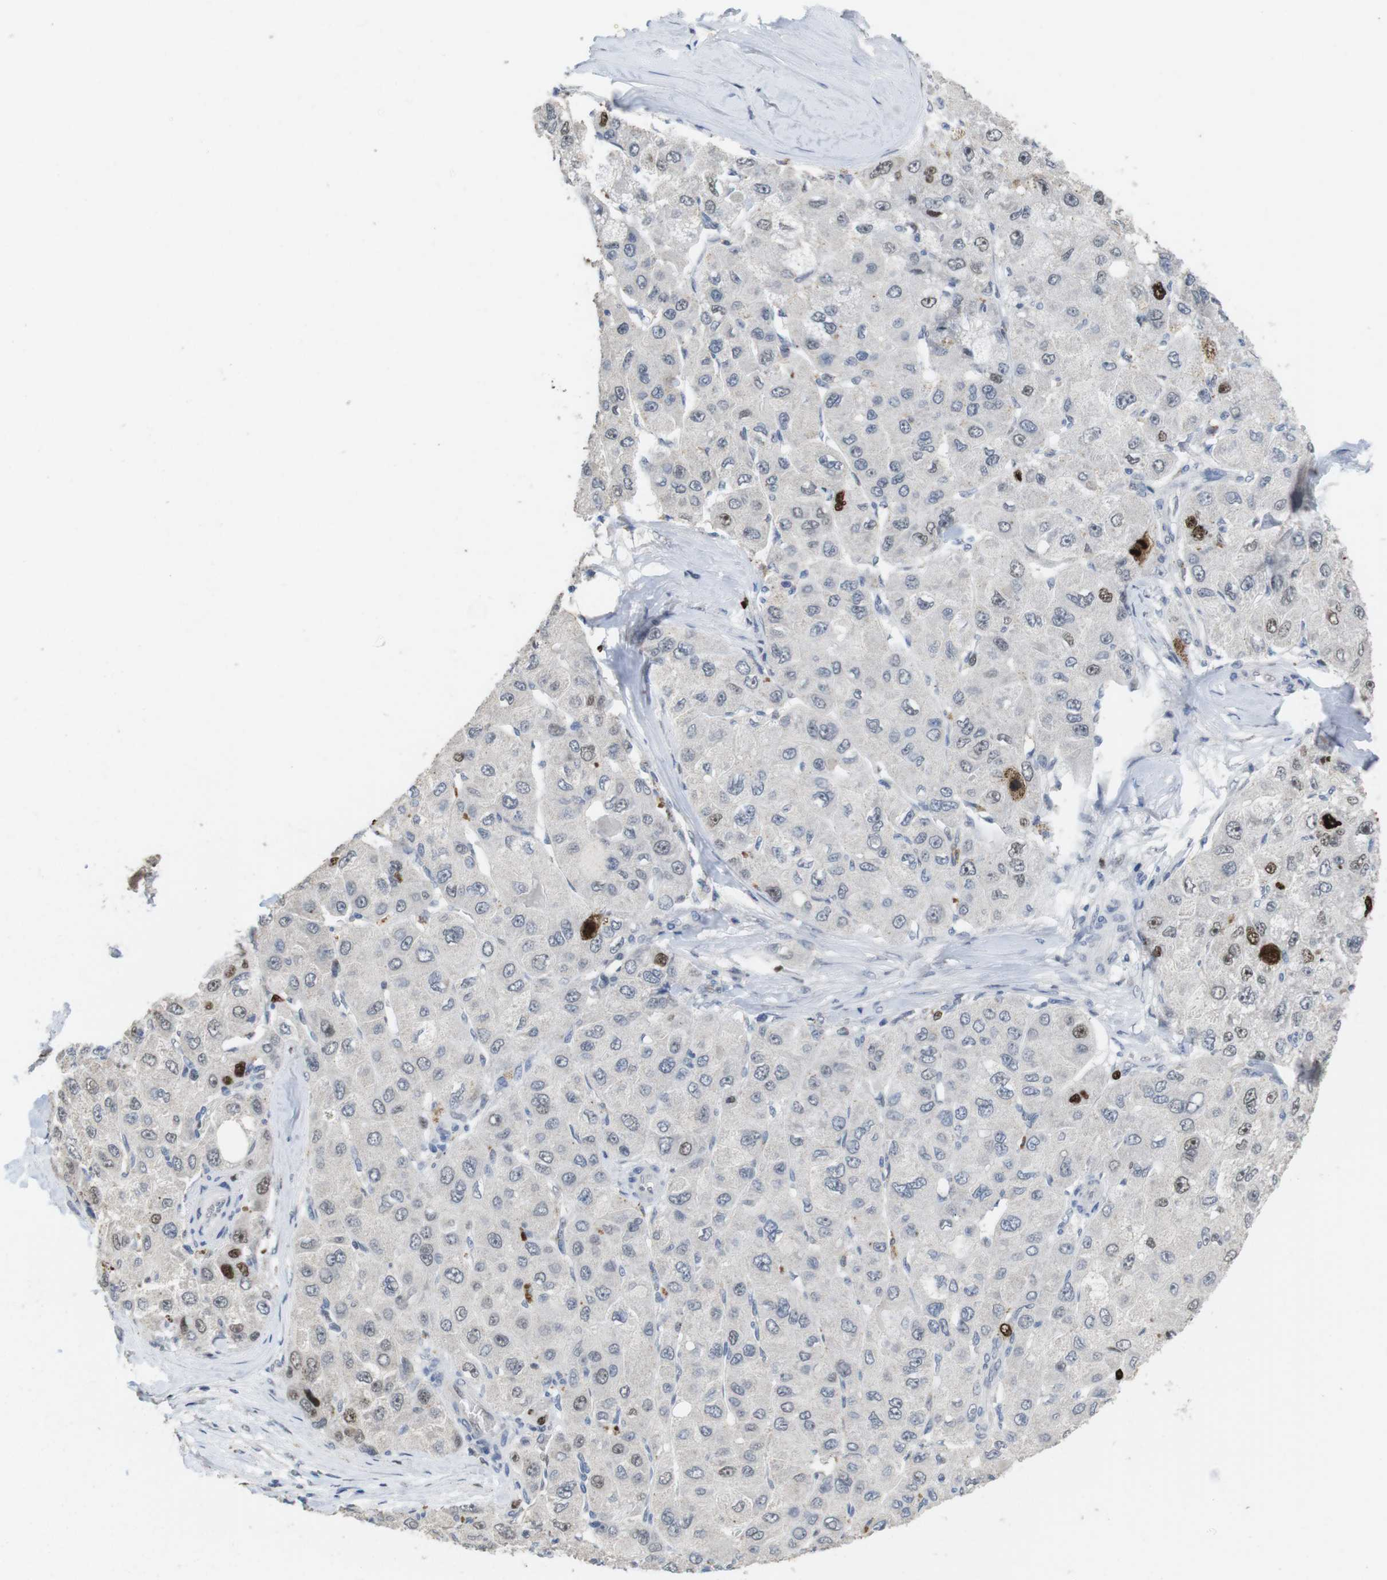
{"staining": {"intensity": "strong", "quantity": "<25%", "location": "nuclear"}, "tissue": "liver cancer", "cell_type": "Tumor cells", "image_type": "cancer", "snomed": [{"axis": "morphology", "description": "Carcinoma, Hepatocellular, NOS"}, {"axis": "topography", "description": "Liver"}], "caption": "Protein analysis of liver cancer tissue exhibits strong nuclear positivity in about <25% of tumor cells.", "gene": "KPNA2", "patient": {"sex": "male", "age": 80}}